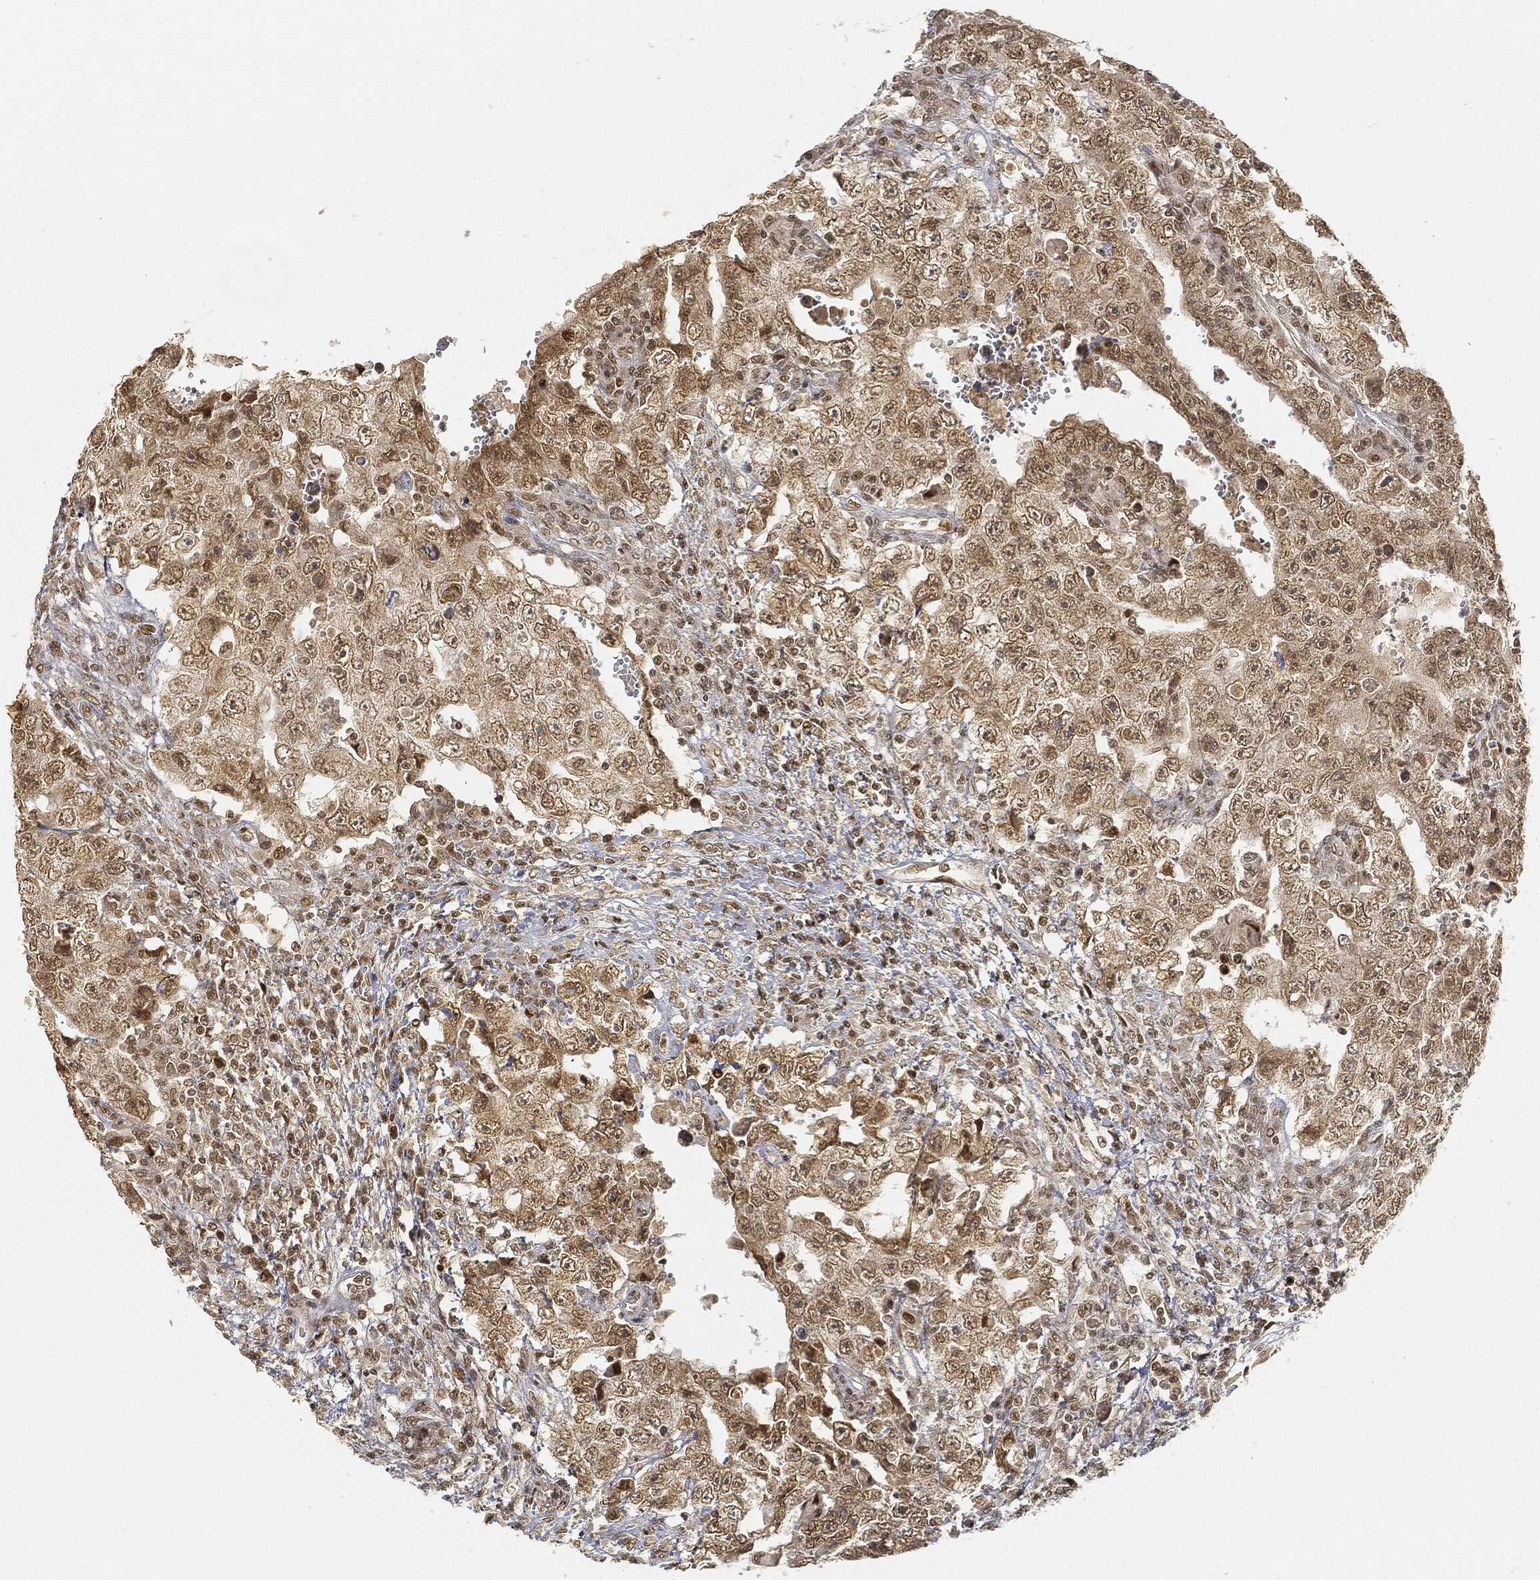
{"staining": {"intensity": "moderate", "quantity": "25%-75%", "location": "cytoplasmic/membranous,nuclear"}, "tissue": "testis cancer", "cell_type": "Tumor cells", "image_type": "cancer", "snomed": [{"axis": "morphology", "description": "Carcinoma, Embryonal, NOS"}, {"axis": "topography", "description": "Testis"}], "caption": "A micrograph of human testis cancer (embryonal carcinoma) stained for a protein demonstrates moderate cytoplasmic/membranous and nuclear brown staining in tumor cells.", "gene": "CIB1", "patient": {"sex": "male", "age": 26}}